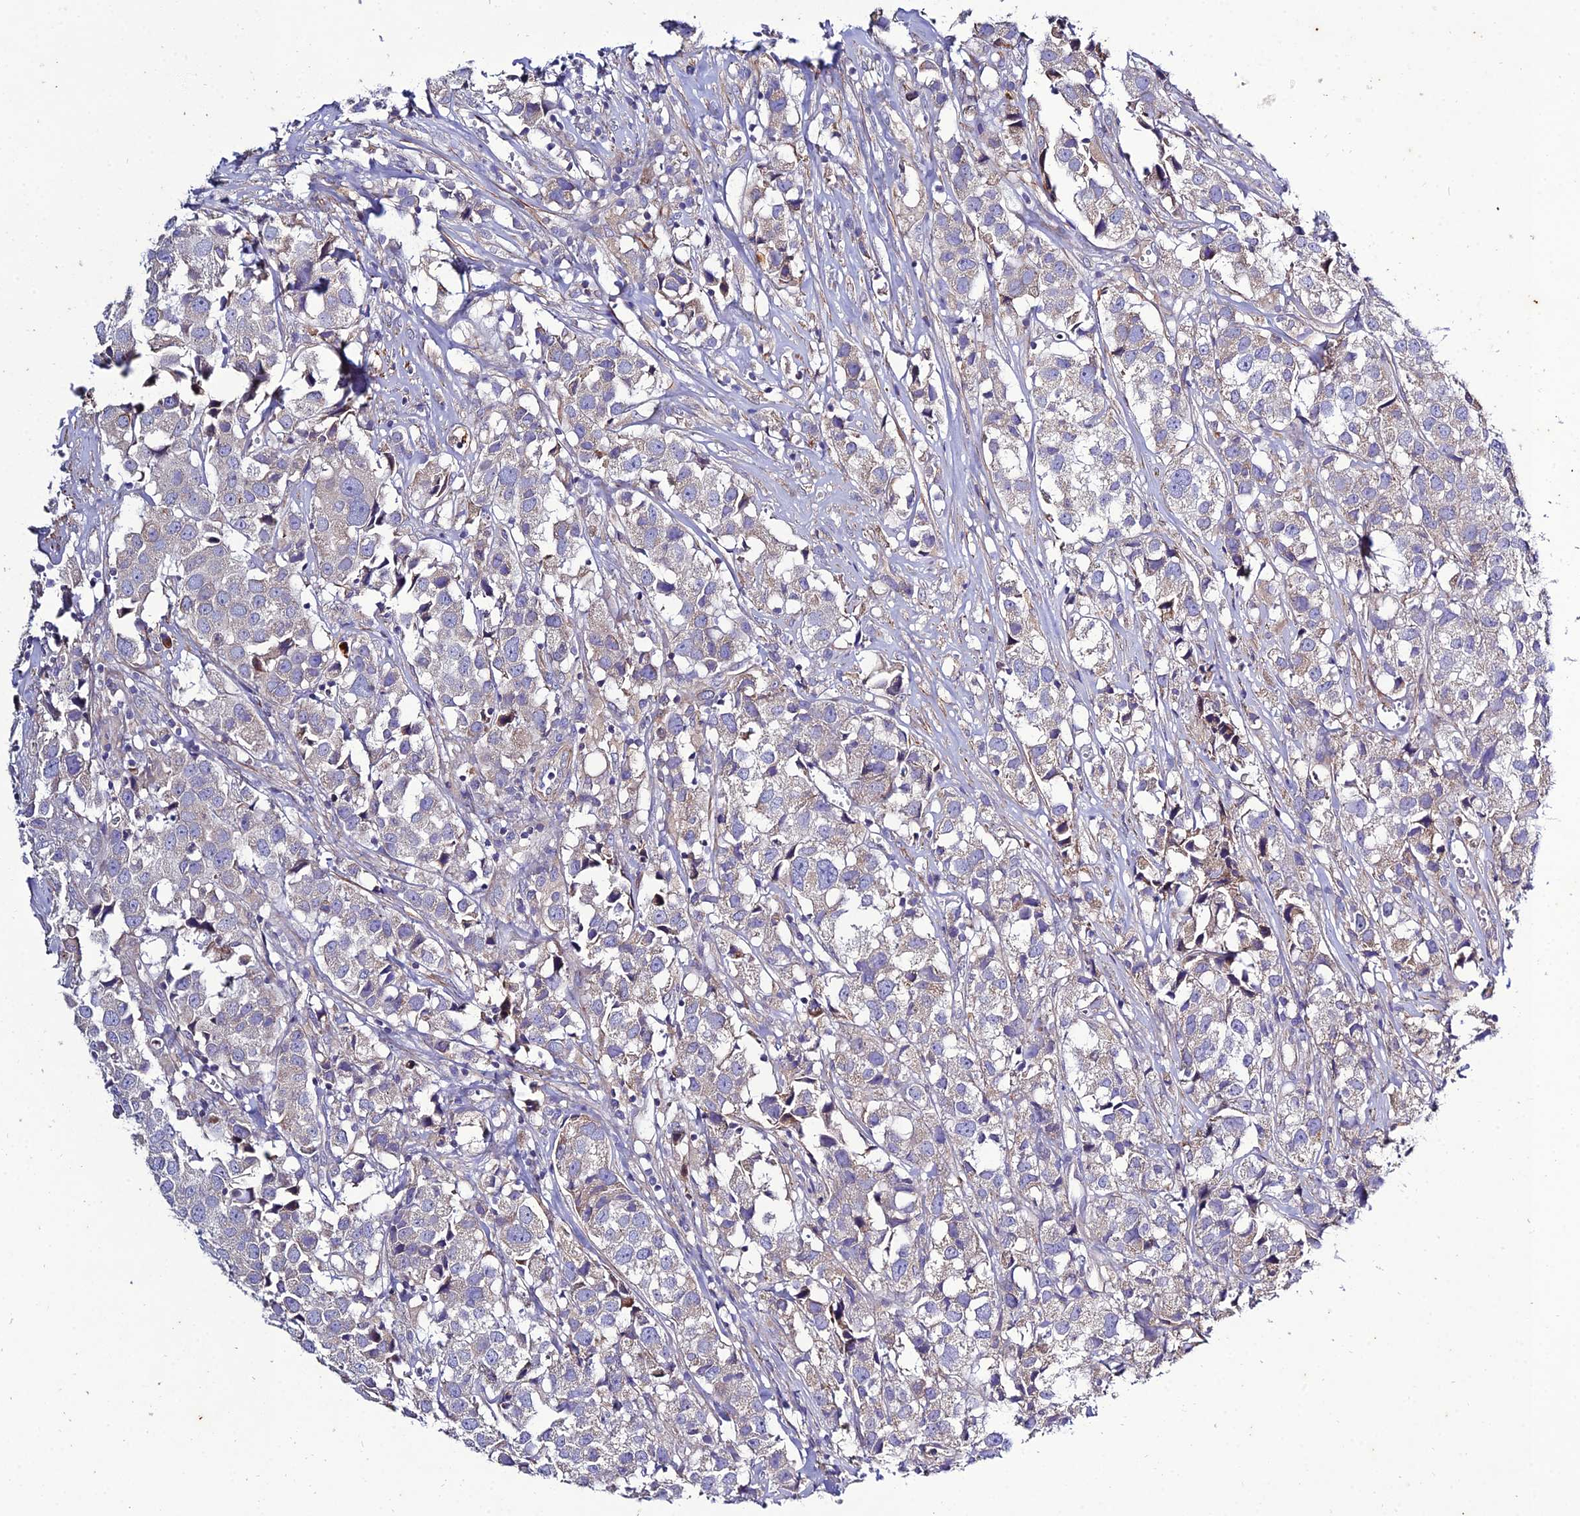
{"staining": {"intensity": "negative", "quantity": "none", "location": "none"}, "tissue": "urothelial cancer", "cell_type": "Tumor cells", "image_type": "cancer", "snomed": [{"axis": "morphology", "description": "Urothelial carcinoma, High grade"}, {"axis": "topography", "description": "Urinary bladder"}], "caption": "Tumor cells are negative for brown protein staining in urothelial cancer.", "gene": "ARL6IP1", "patient": {"sex": "female", "age": 75}}